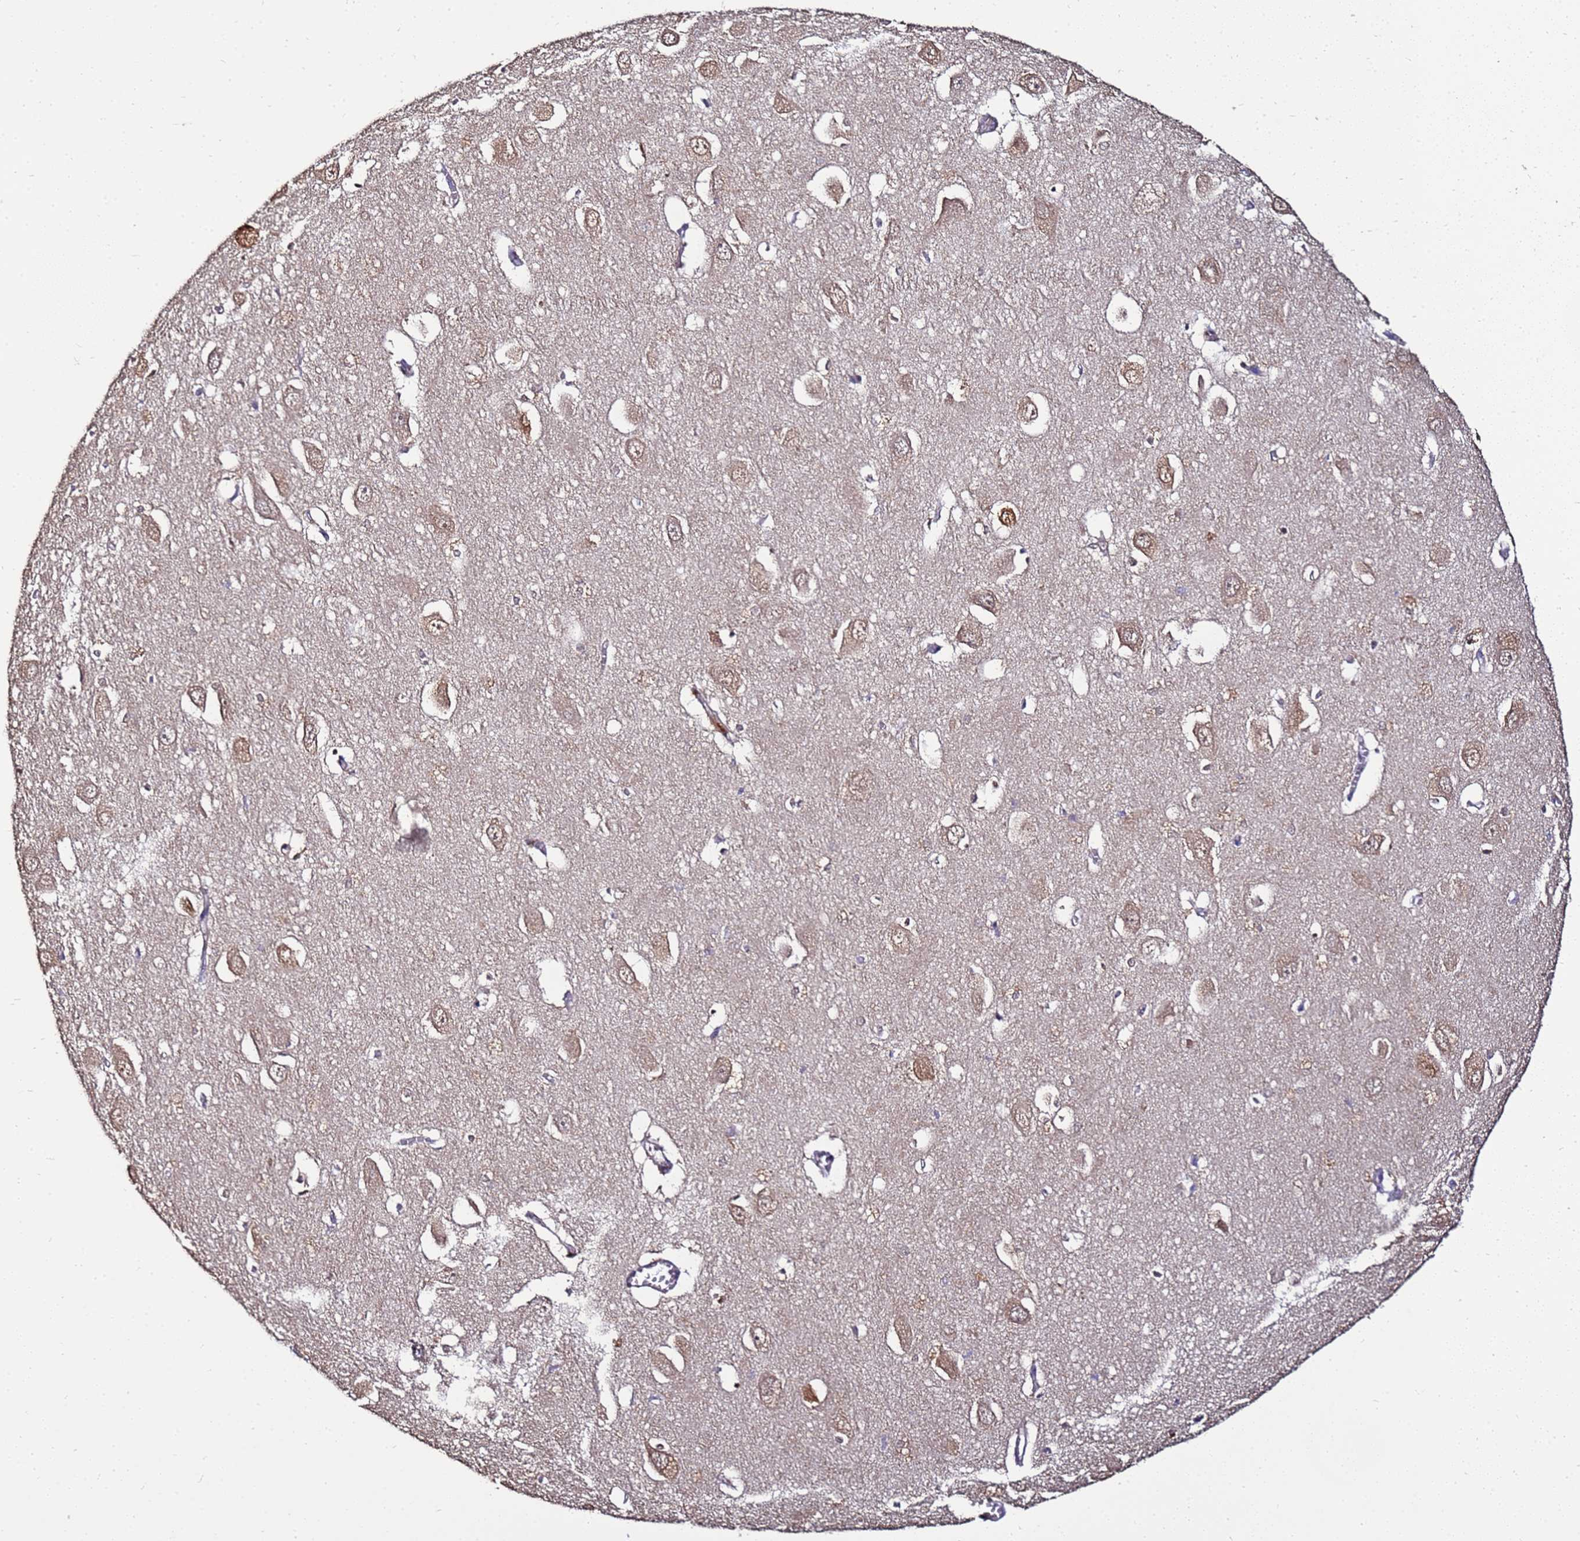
{"staining": {"intensity": "weak", "quantity": "<25%", "location": "cytoplasmic/membranous"}, "tissue": "hippocampus", "cell_type": "Glial cells", "image_type": "normal", "snomed": [{"axis": "morphology", "description": "Normal tissue, NOS"}, {"axis": "topography", "description": "Hippocampus"}], "caption": "Glial cells show no significant positivity in unremarkable hippocampus. (DAB IHC, high magnification).", "gene": "ENOPH1", "patient": {"sex": "female", "age": 64}}